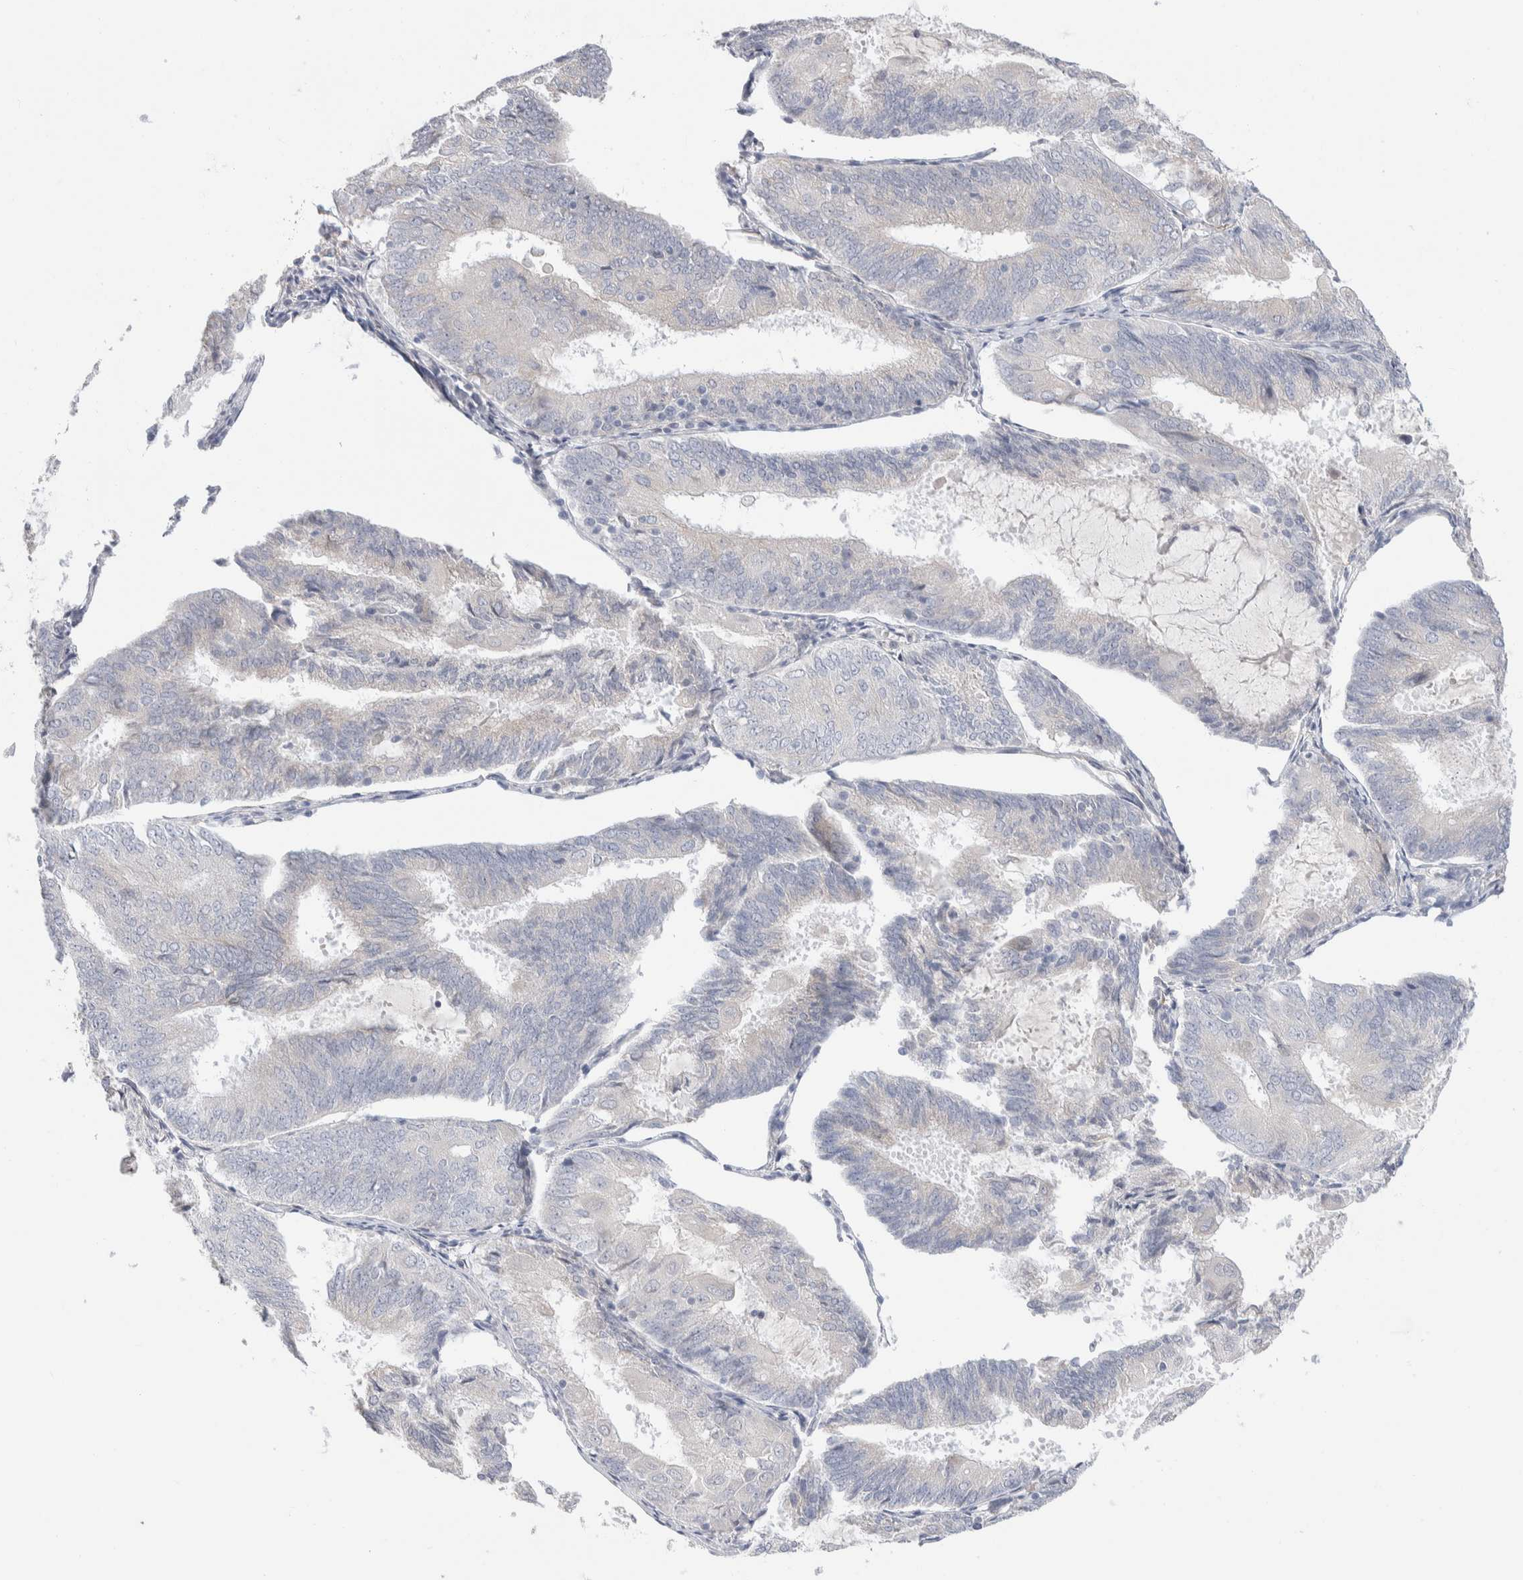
{"staining": {"intensity": "negative", "quantity": "none", "location": "none"}, "tissue": "endometrial cancer", "cell_type": "Tumor cells", "image_type": "cancer", "snomed": [{"axis": "morphology", "description": "Adenocarcinoma, NOS"}, {"axis": "topography", "description": "Endometrium"}], "caption": "Tumor cells are negative for brown protein staining in endometrial adenocarcinoma.", "gene": "RUSF1", "patient": {"sex": "female", "age": 81}}